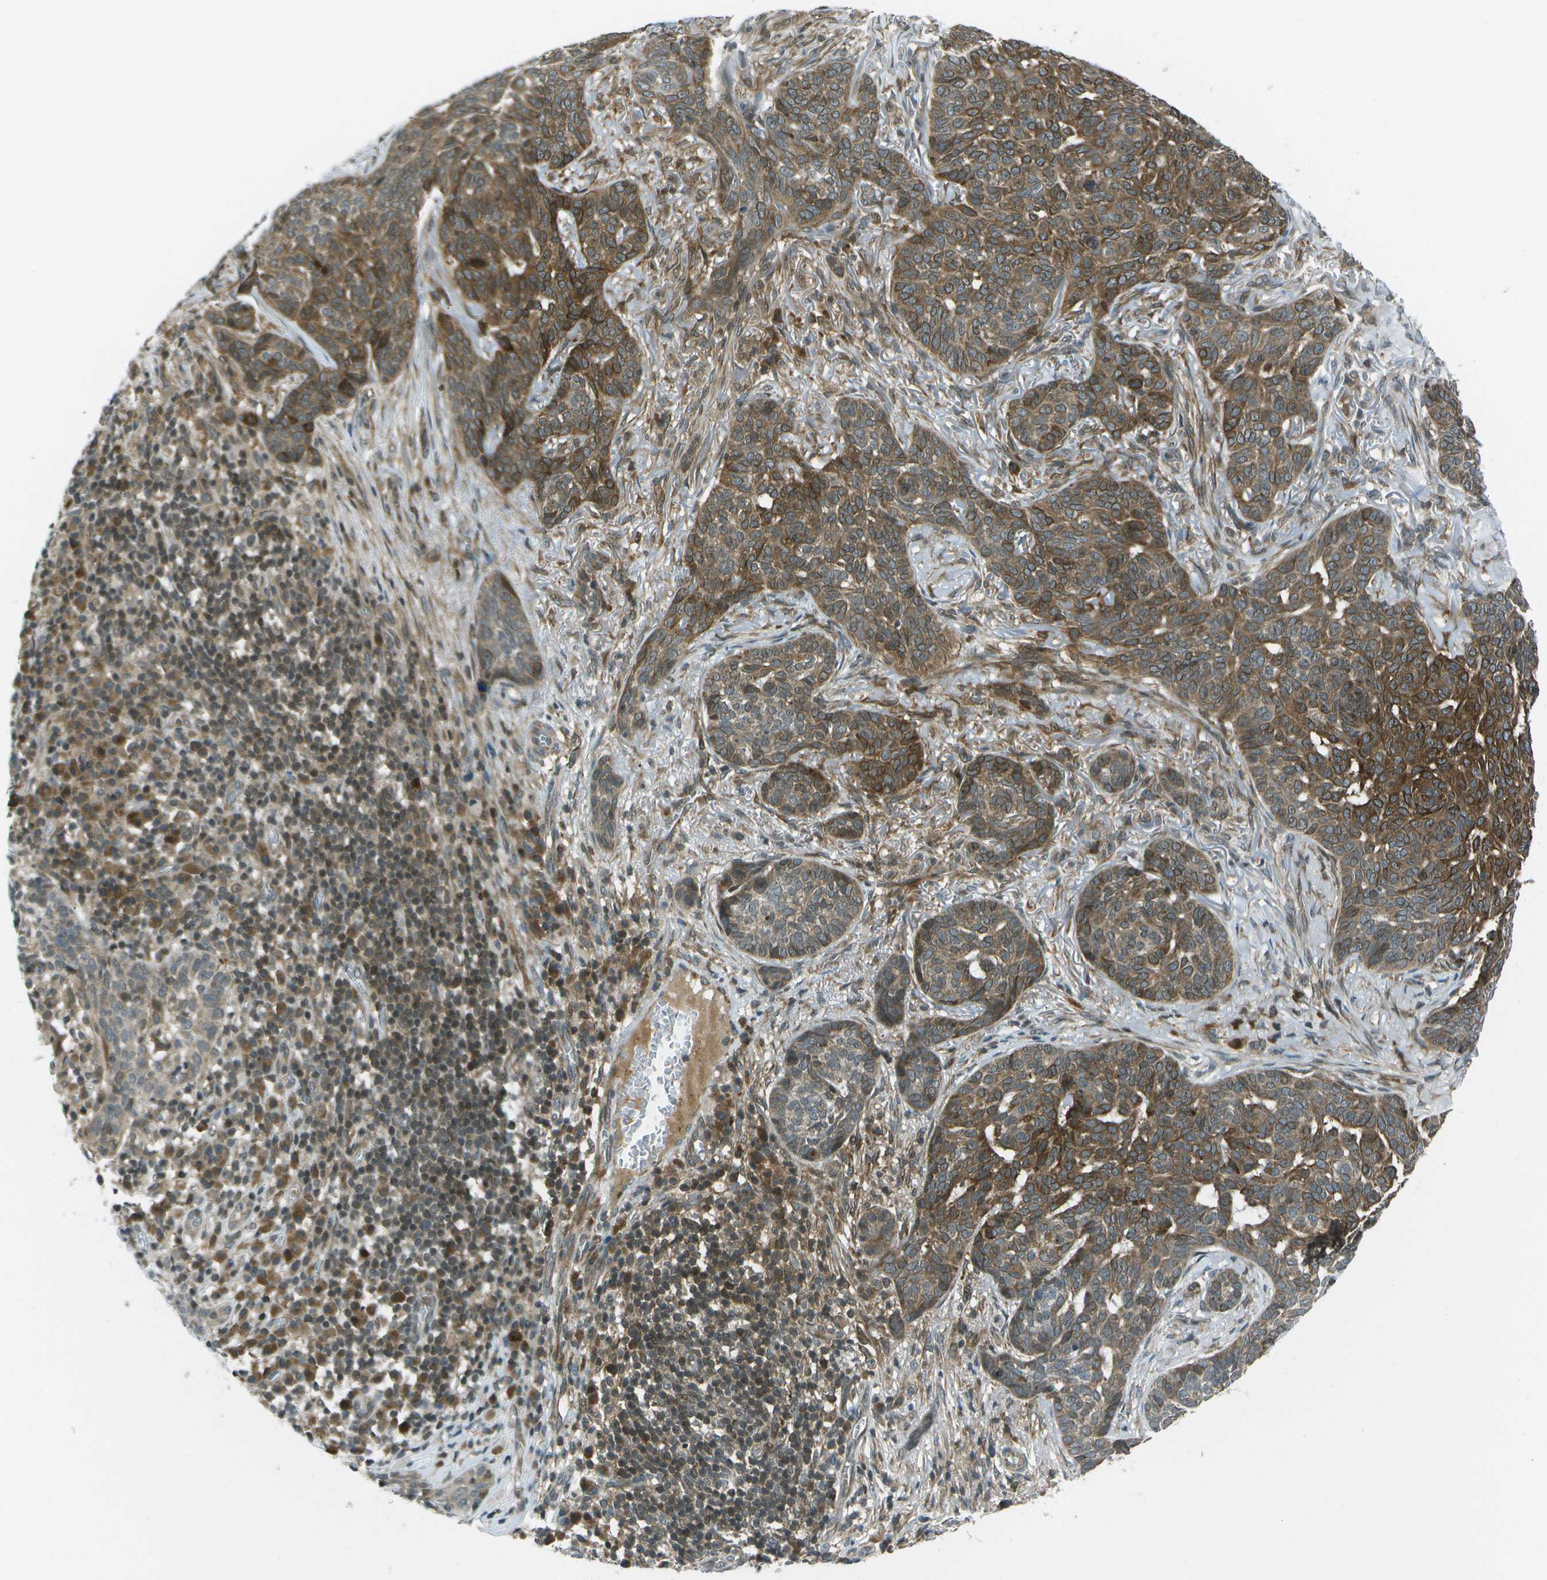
{"staining": {"intensity": "strong", "quantity": ">75%", "location": "cytoplasmic/membranous"}, "tissue": "skin cancer", "cell_type": "Tumor cells", "image_type": "cancer", "snomed": [{"axis": "morphology", "description": "Basal cell carcinoma"}, {"axis": "topography", "description": "Skin"}], "caption": "Immunohistochemical staining of skin basal cell carcinoma demonstrates strong cytoplasmic/membranous protein positivity in about >75% of tumor cells.", "gene": "TMEM19", "patient": {"sex": "male", "age": 85}}